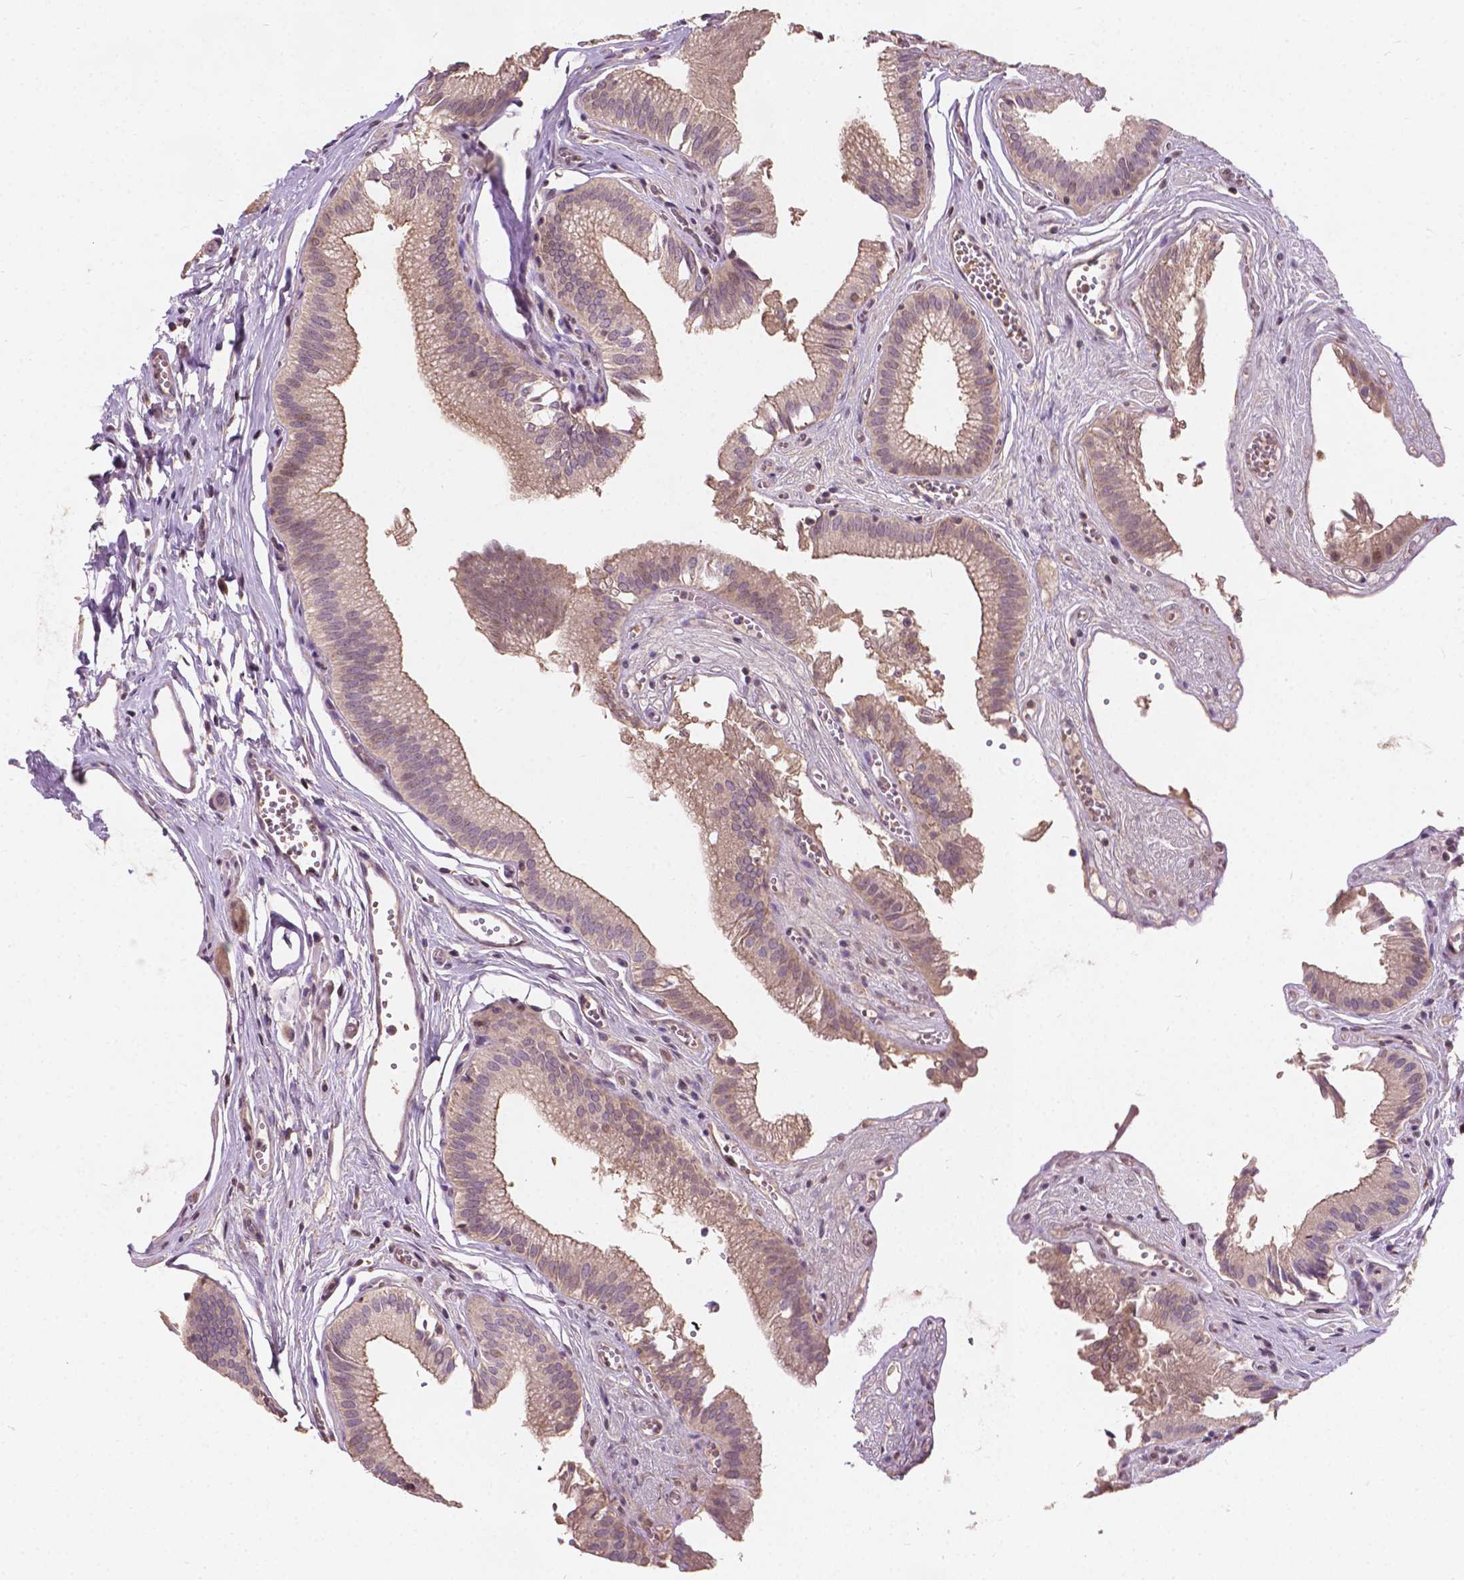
{"staining": {"intensity": "moderate", "quantity": ">75%", "location": "cytoplasmic/membranous"}, "tissue": "gallbladder", "cell_type": "Glandular cells", "image_type": "normal", "snomed": [{"axis": "morphology", "description": "Normal tissue, NOS"}, {"axis": "topography", "description": "Gallbladder"}, {"axis": "topography", "description": "Peripheral nerve tissue"}], "caption": "Glandular cells demonstrate medium levels of moderate cytoplasmic/membranous staining in approximately >75% of cells in unremarkable gallbladder. Using DAB (brown) and hematoxylin (blue) stains, captured at high magnification using brightfield microscopy.", "gene": "DUSP16", "patient": {"sex": "male", "age": 17}}